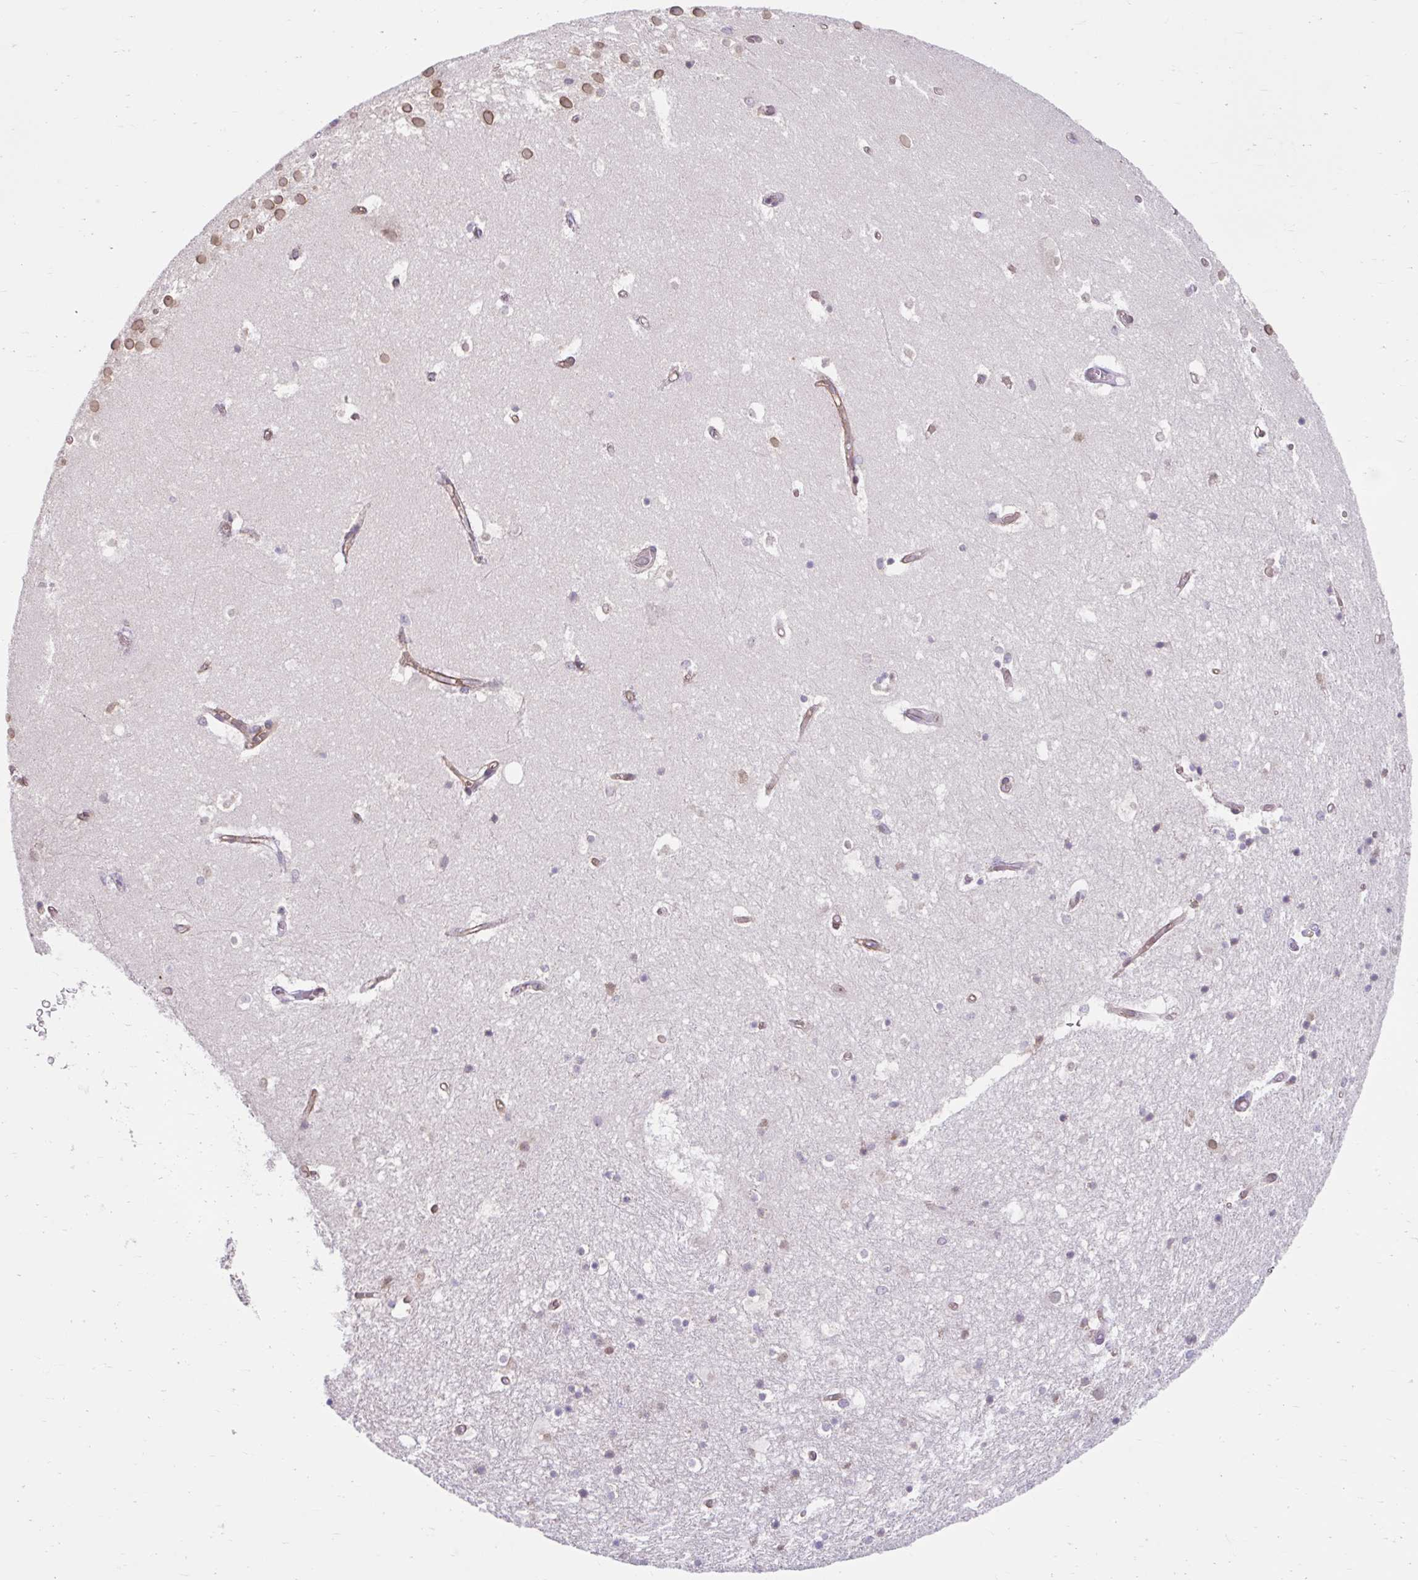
{"staining": {"intensity": "weak", "quantity": "<25%", "location": "nuclear"}, "tissue": "hippocampus", "cell_type": "Glial cells", "image_type": "normal", "snomed": [{"axis": "morphology", "description": "Normal tissue, NOS"}, {"axis": "topography", "description": "Hippocampus"}], "caption": "Immunohistochemical staining of benign human hippocampus displays no significant staining in glial cells.", "gene": "NT5C1B", "patient": {"sex": "female", "age": 52}}